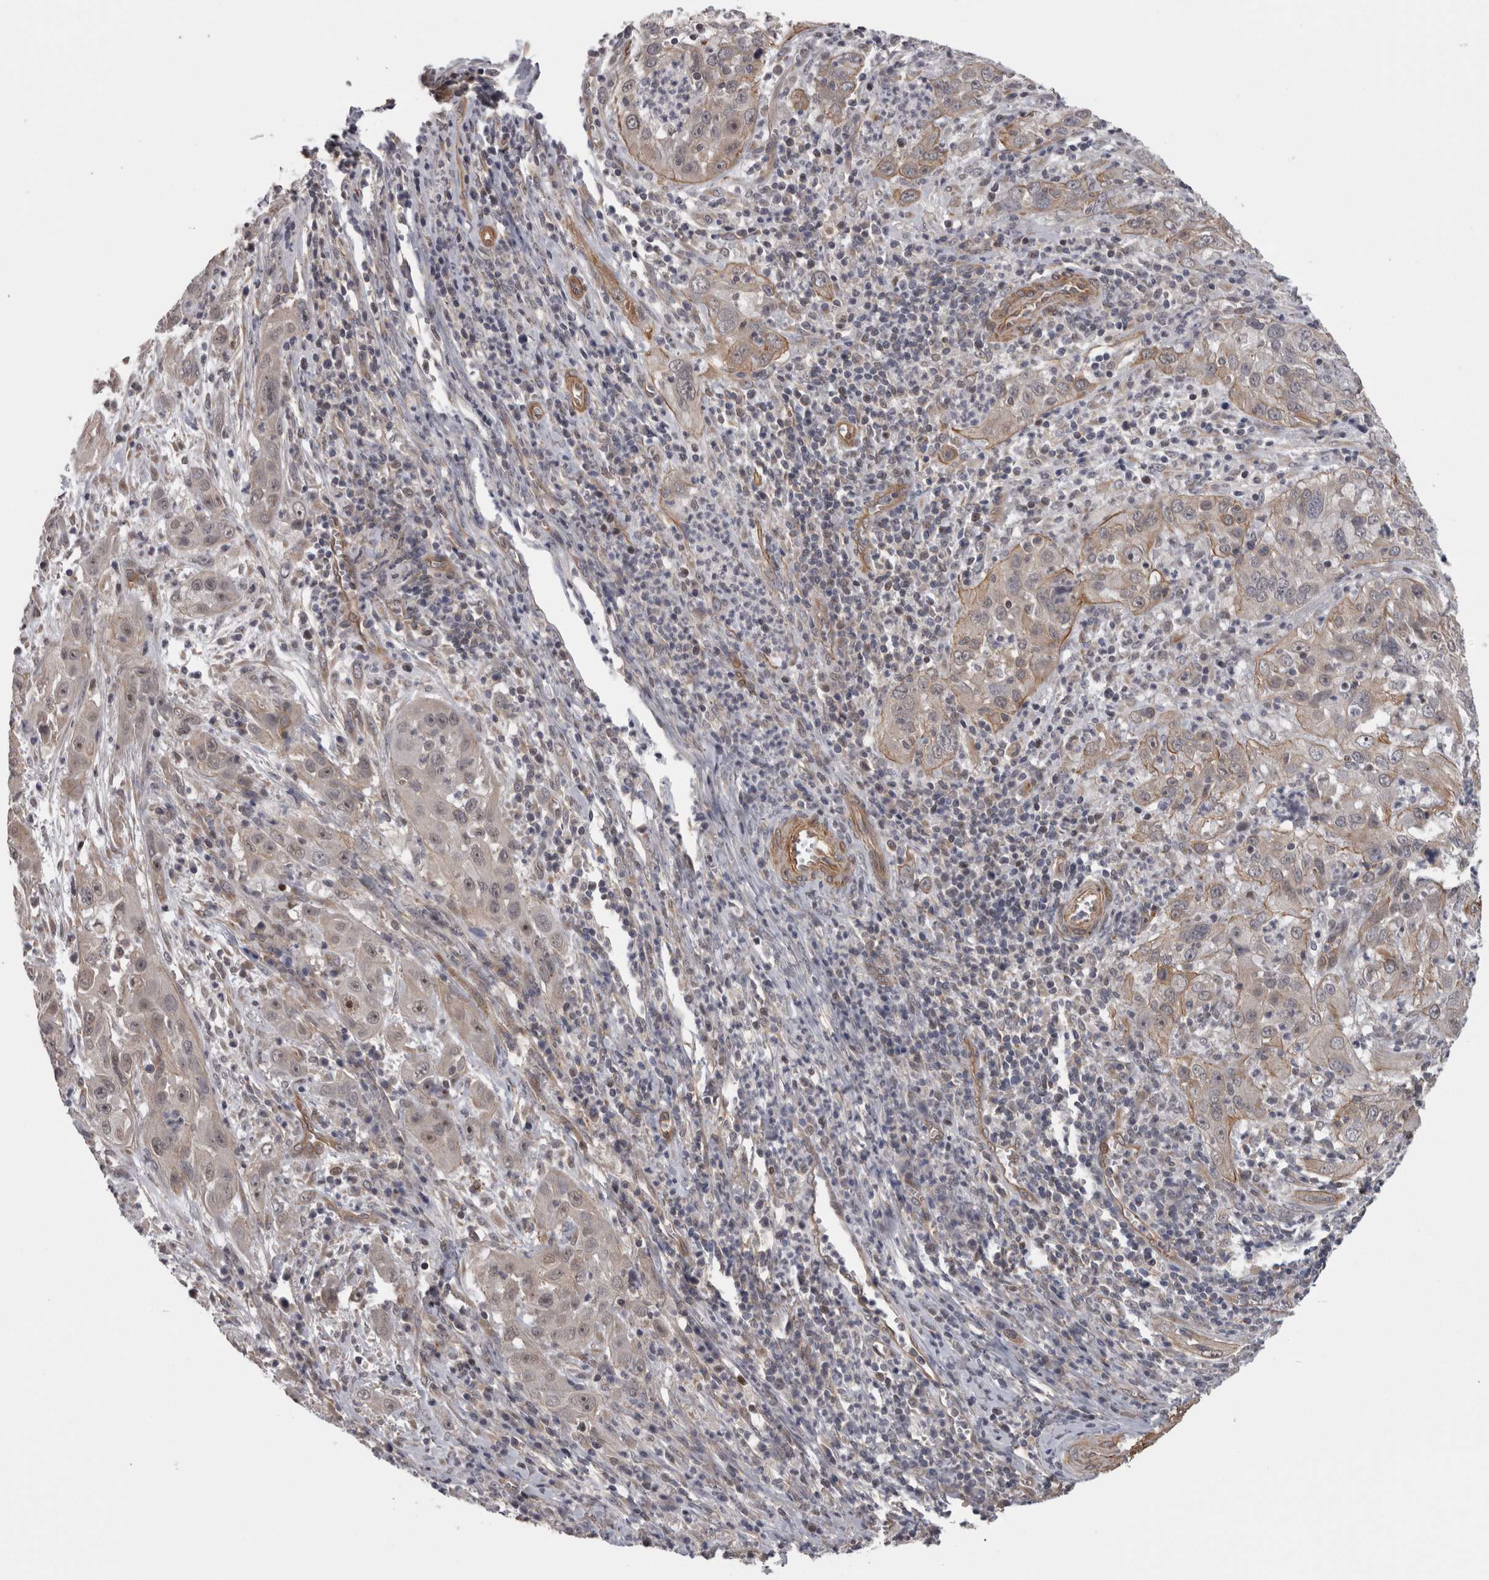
{"staining": {"intensity": "weak", "quantity": "<25%", "location": "cytoplasmic/membranous"}, "tissue": "cervical cancer", "cell_type": "Tumor cells", "image_type": "cancer", "snomed": [{"axis": "morphology", "description": "Squamous cell carcinoma, NOS"}, {"axis": "topography", "description": "Cervix"}], "caption": "High power microscopy micrograph of an IHC photomicrograph of cervical cancer (squamous cell carcinoma), revealing no significant expression in tumor cells. The staining was performed using DAB to visualize the protein expression in brown, while the nuclei were stained in blue with hematoxylin (Magnification: 20x).", "gene": "RMDN1", "patient": {"sex": "female", "age": 32}}